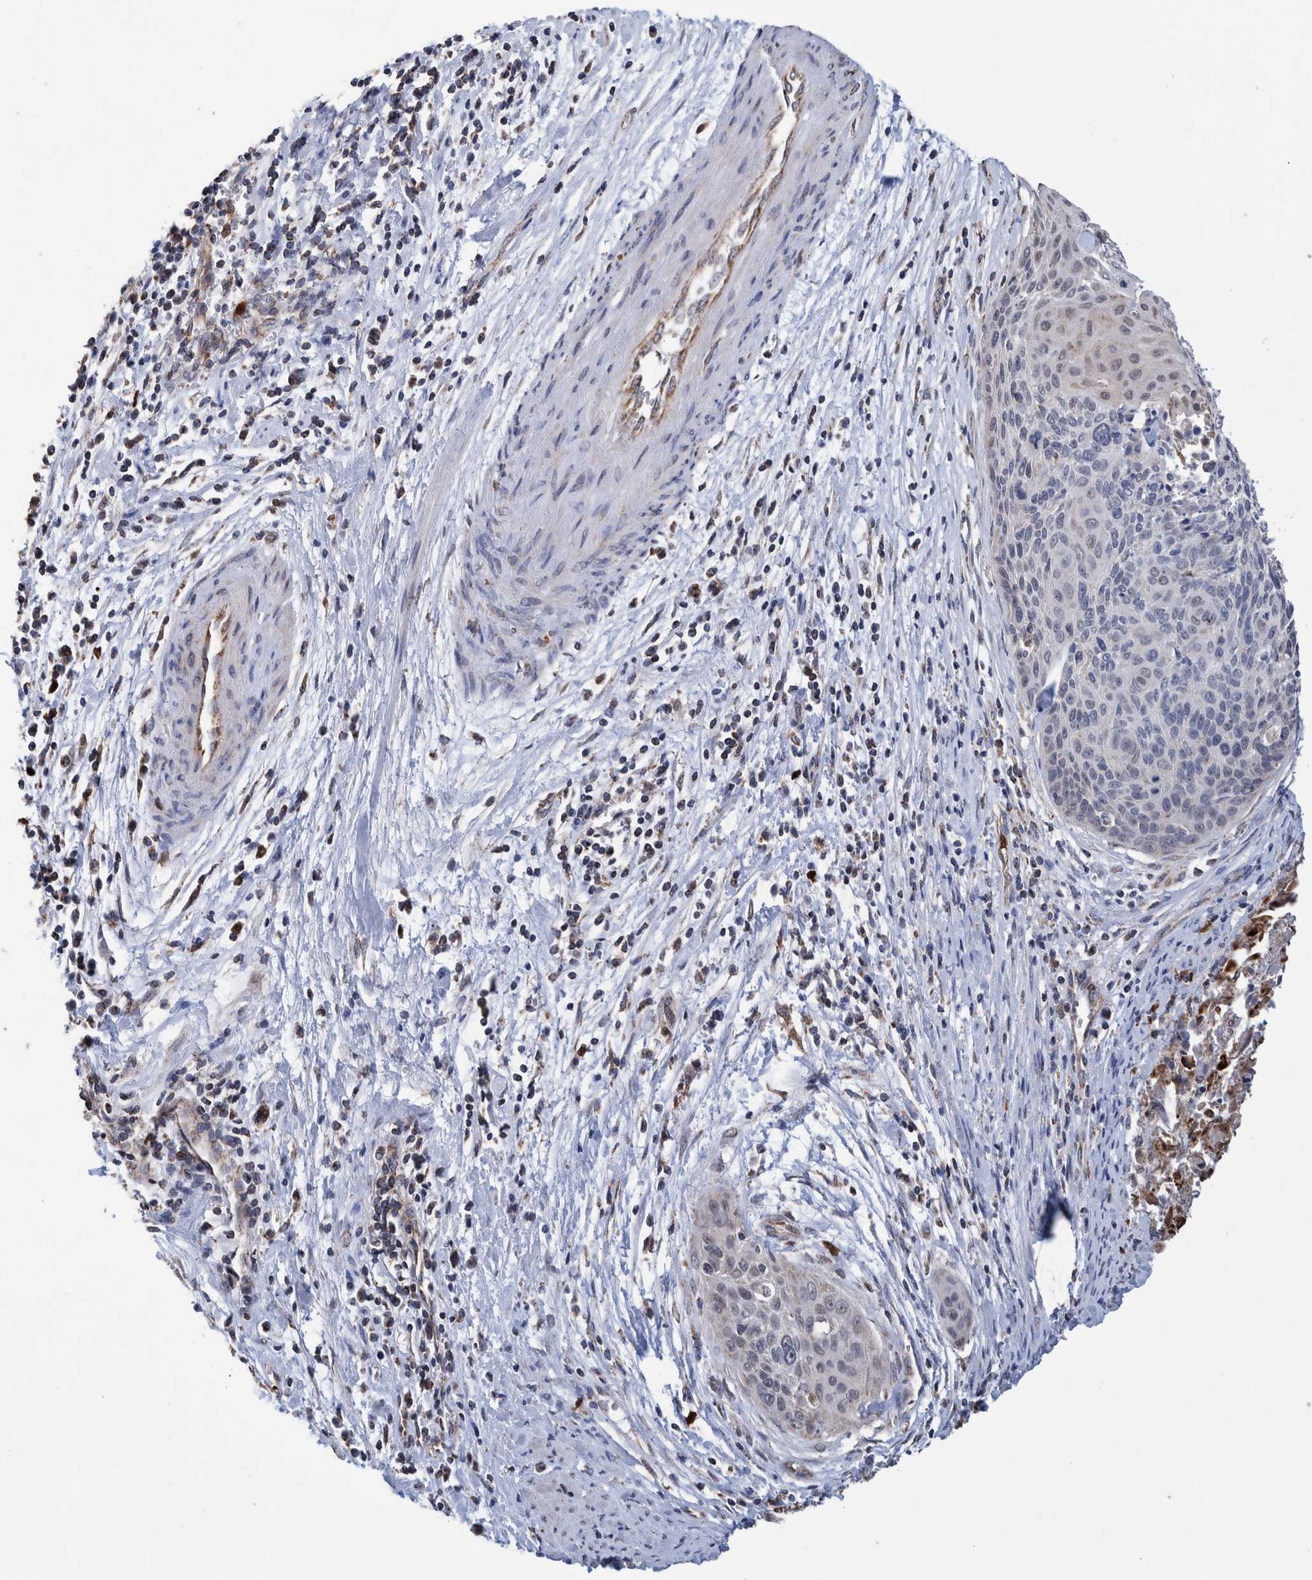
{"staining": {"intensity": "weak", "quantity": "<25%", "location": "cytoplasmic/membranous"}, "tissue": "cervical cancer", "cell_type": "Tumor cells", "image_type": "cancer", "snomed": [{"axis": "morphology", "description": "Squamous cell carcinoma, NOS"}, {"axis": "topography", "description": "Cervix"}], "caption": "Cervical squamous cell carcinoma stained for a protein using immunohistochemistry (IHC) demonstrates no expression tumor cells.", "gene": "DECR1", "patient": {"sex": "female", "age": 55}}